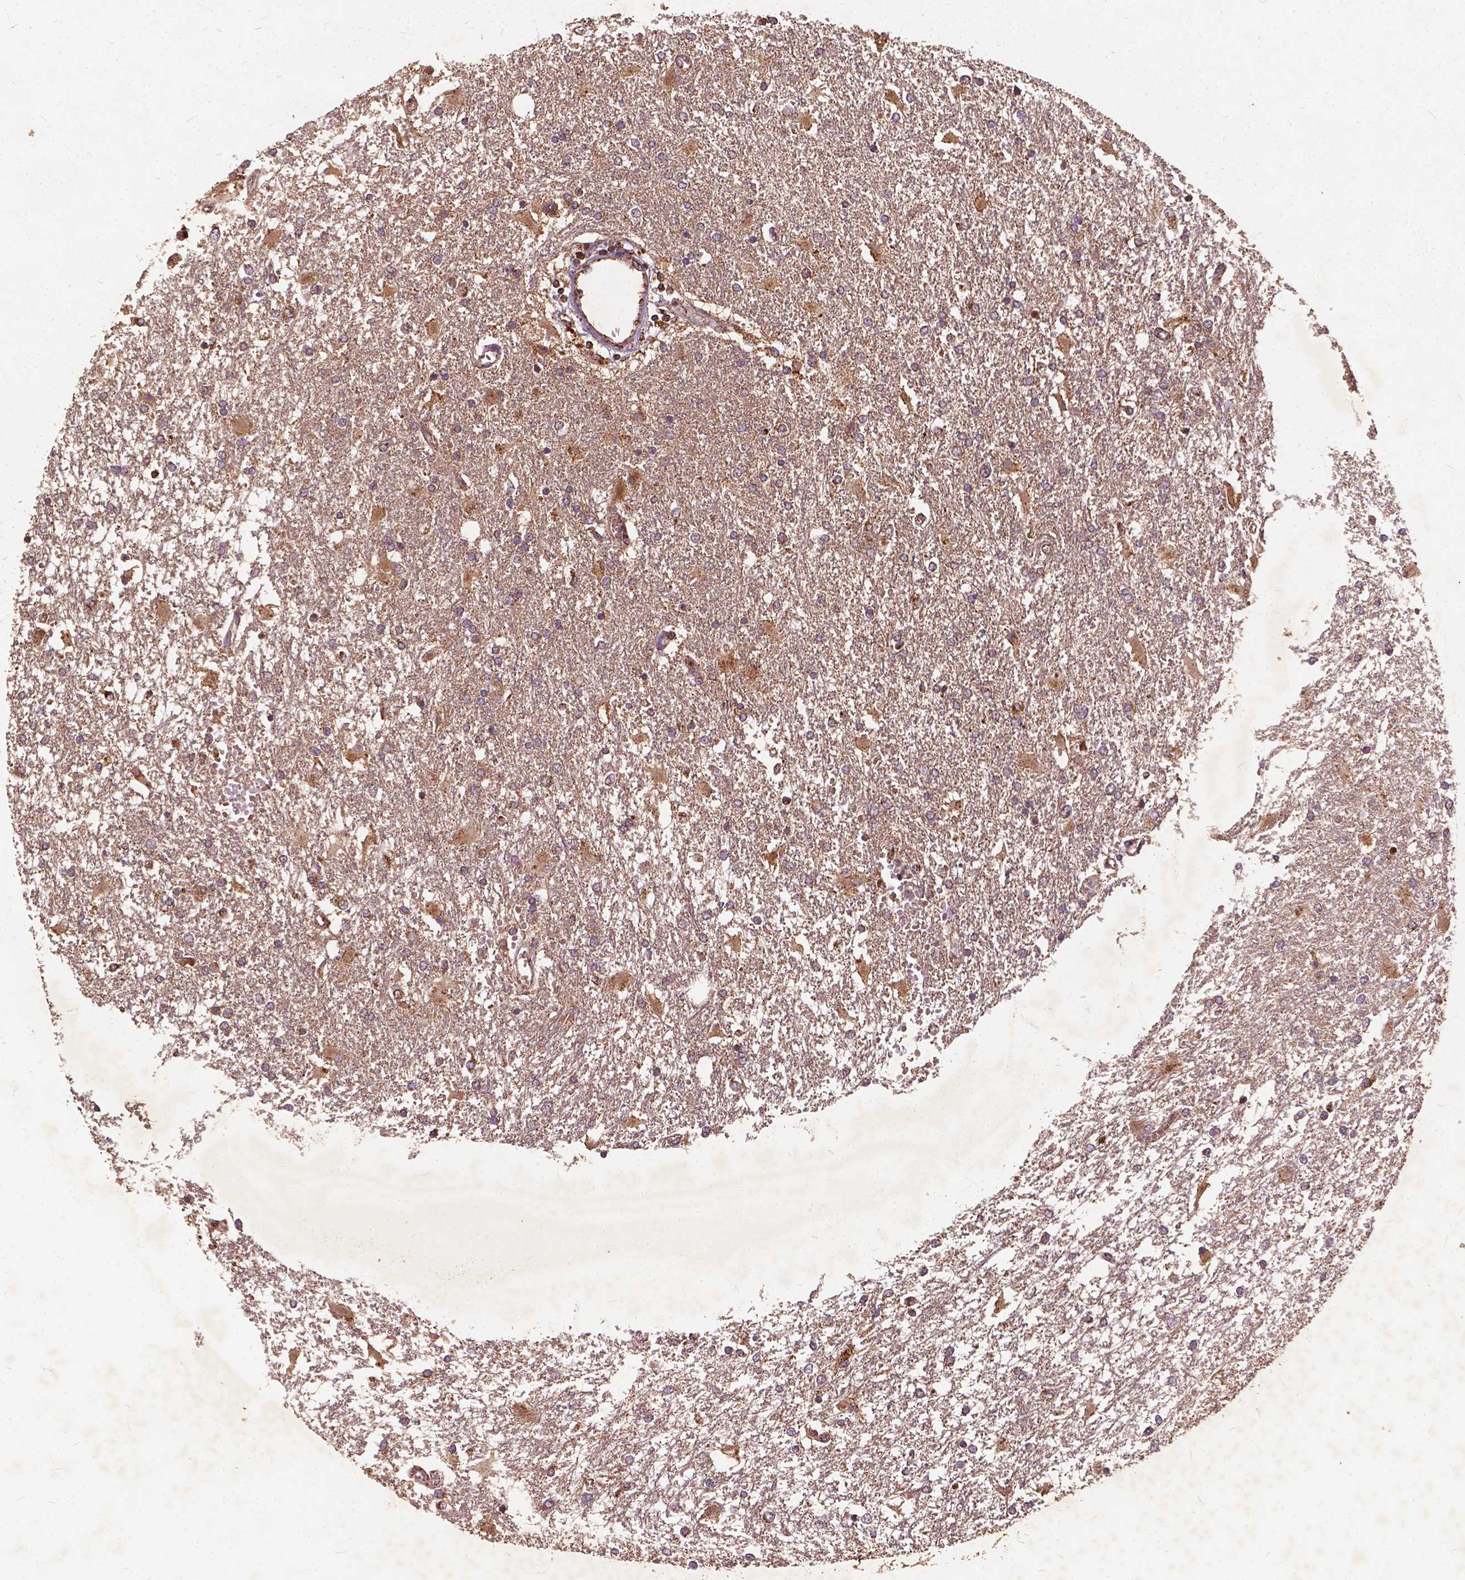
{"staining": {"intensity": "moderate", "quantity": "<25%", "location": "cytoplasmic/membranous"}, "tissue": "glioma", "cell_type": "Tumor cells", "image_type": "cancer", "snomed": [{"axis": "morphology", "description": "Glioma, malignant, High grade"}, {"axis": "topography", "description": "Cerebral cortex"}], "caption": "Malignant glioma (high-grade) stained with immunohistochemistry (IHC) demonstrates moderate cytoplasmic/membranous positivity in about <25% of tumor cells.", "gene": "UBXN2A", "patient": {"sex": "male", "age": 79}}